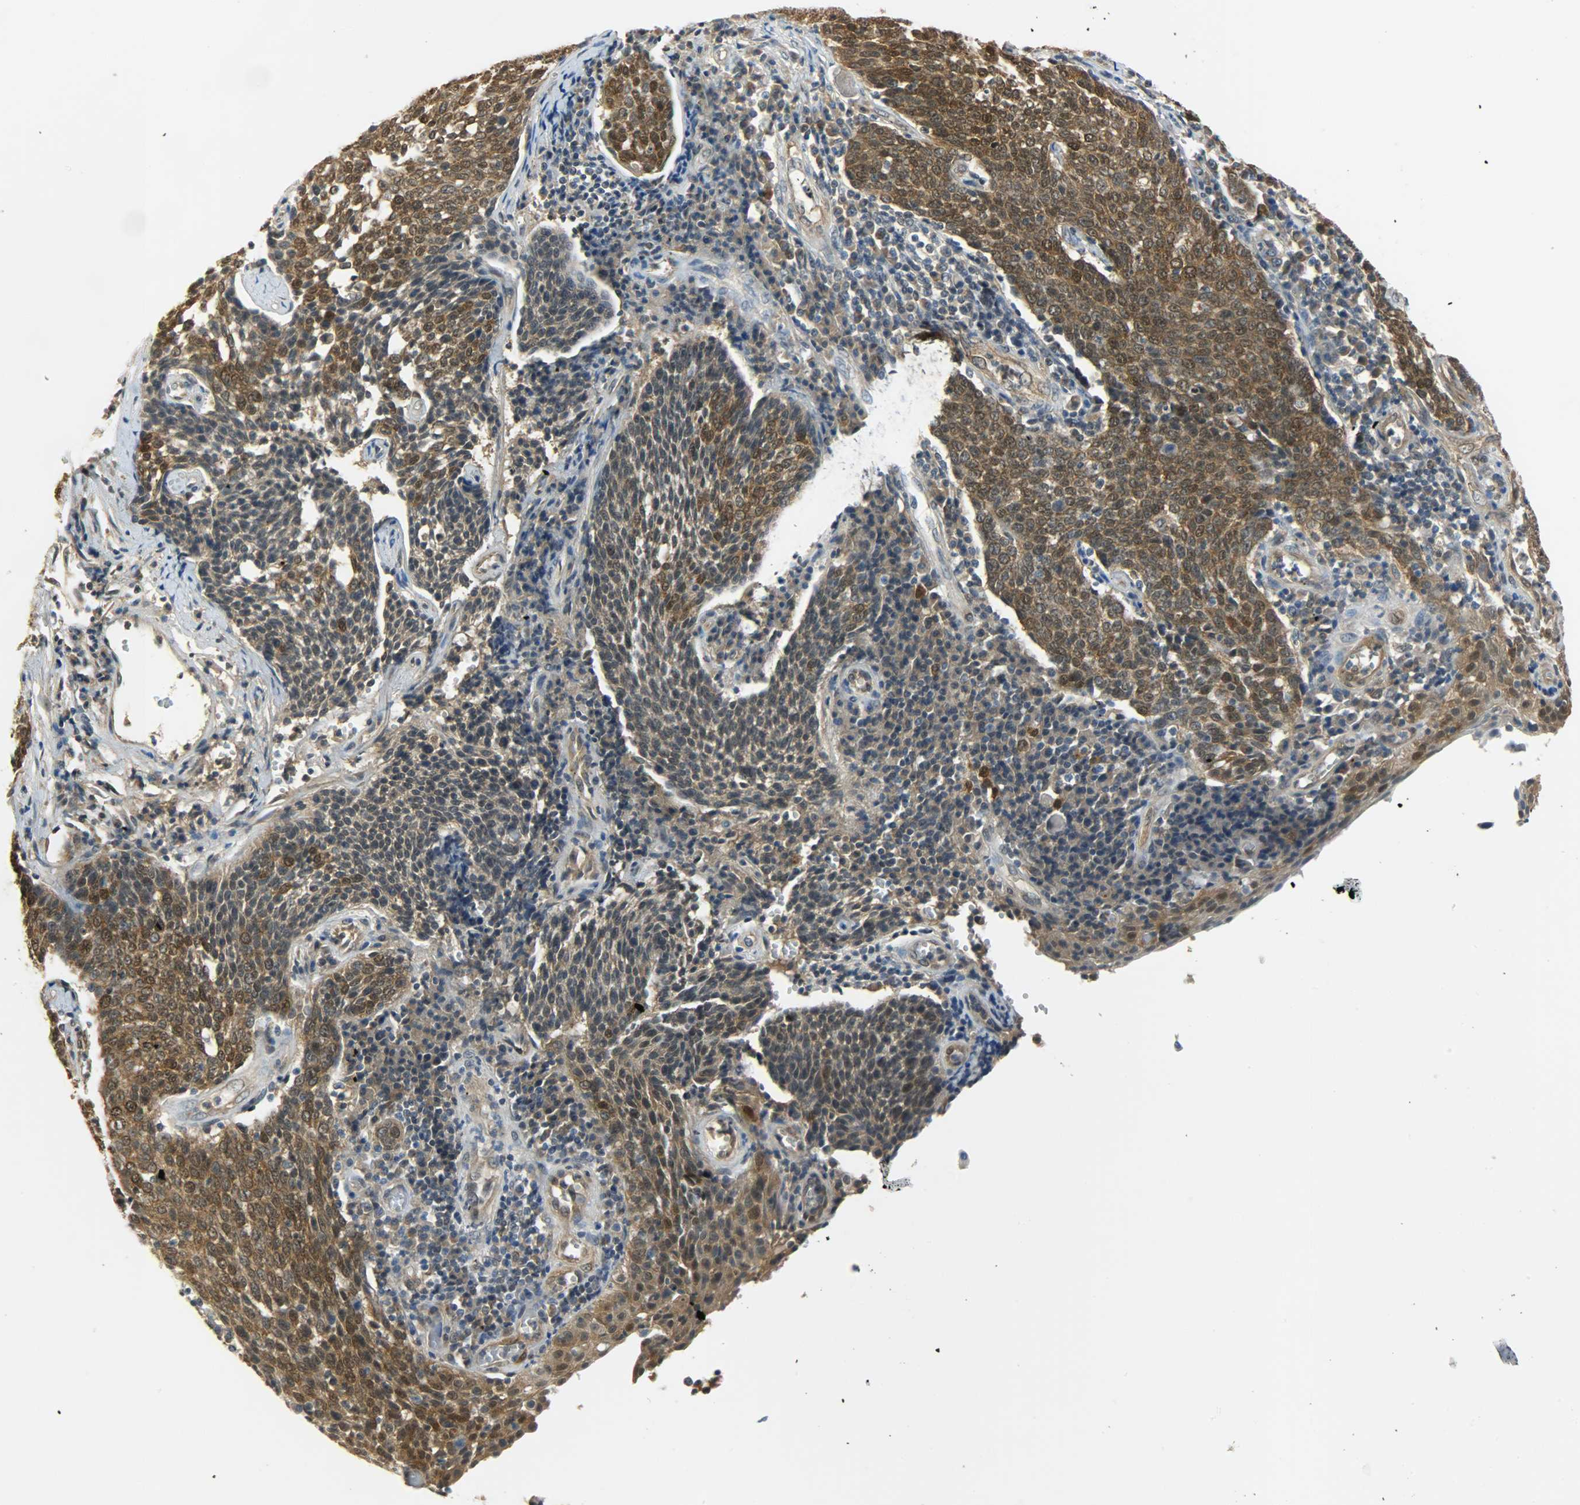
{"staining": {"intensity": "strong", "quantity": ">75%", "location": "cytoplasmic/membranous,nuclear"}, "tissue": "cervical cancer", "cell_type": "Tumor cells", "image_type": "cancer", "snomed": [{"axis": "morphology", "description": "Squamous cell carcinoma, NOS"}, {"axis": "topography", "description": "Cervix"}], "caption": "DAB (3,3'-diaminobenzidine) immunohistochemical staining of cervical cancer (squamous cell carcinoma) shows strong cytoplasmic/membranous and nuclear protein positivity in about >75% of tumor cells.", "gene": "EIF4EBP1", "patient": {"sex": "female", "age": 34}}